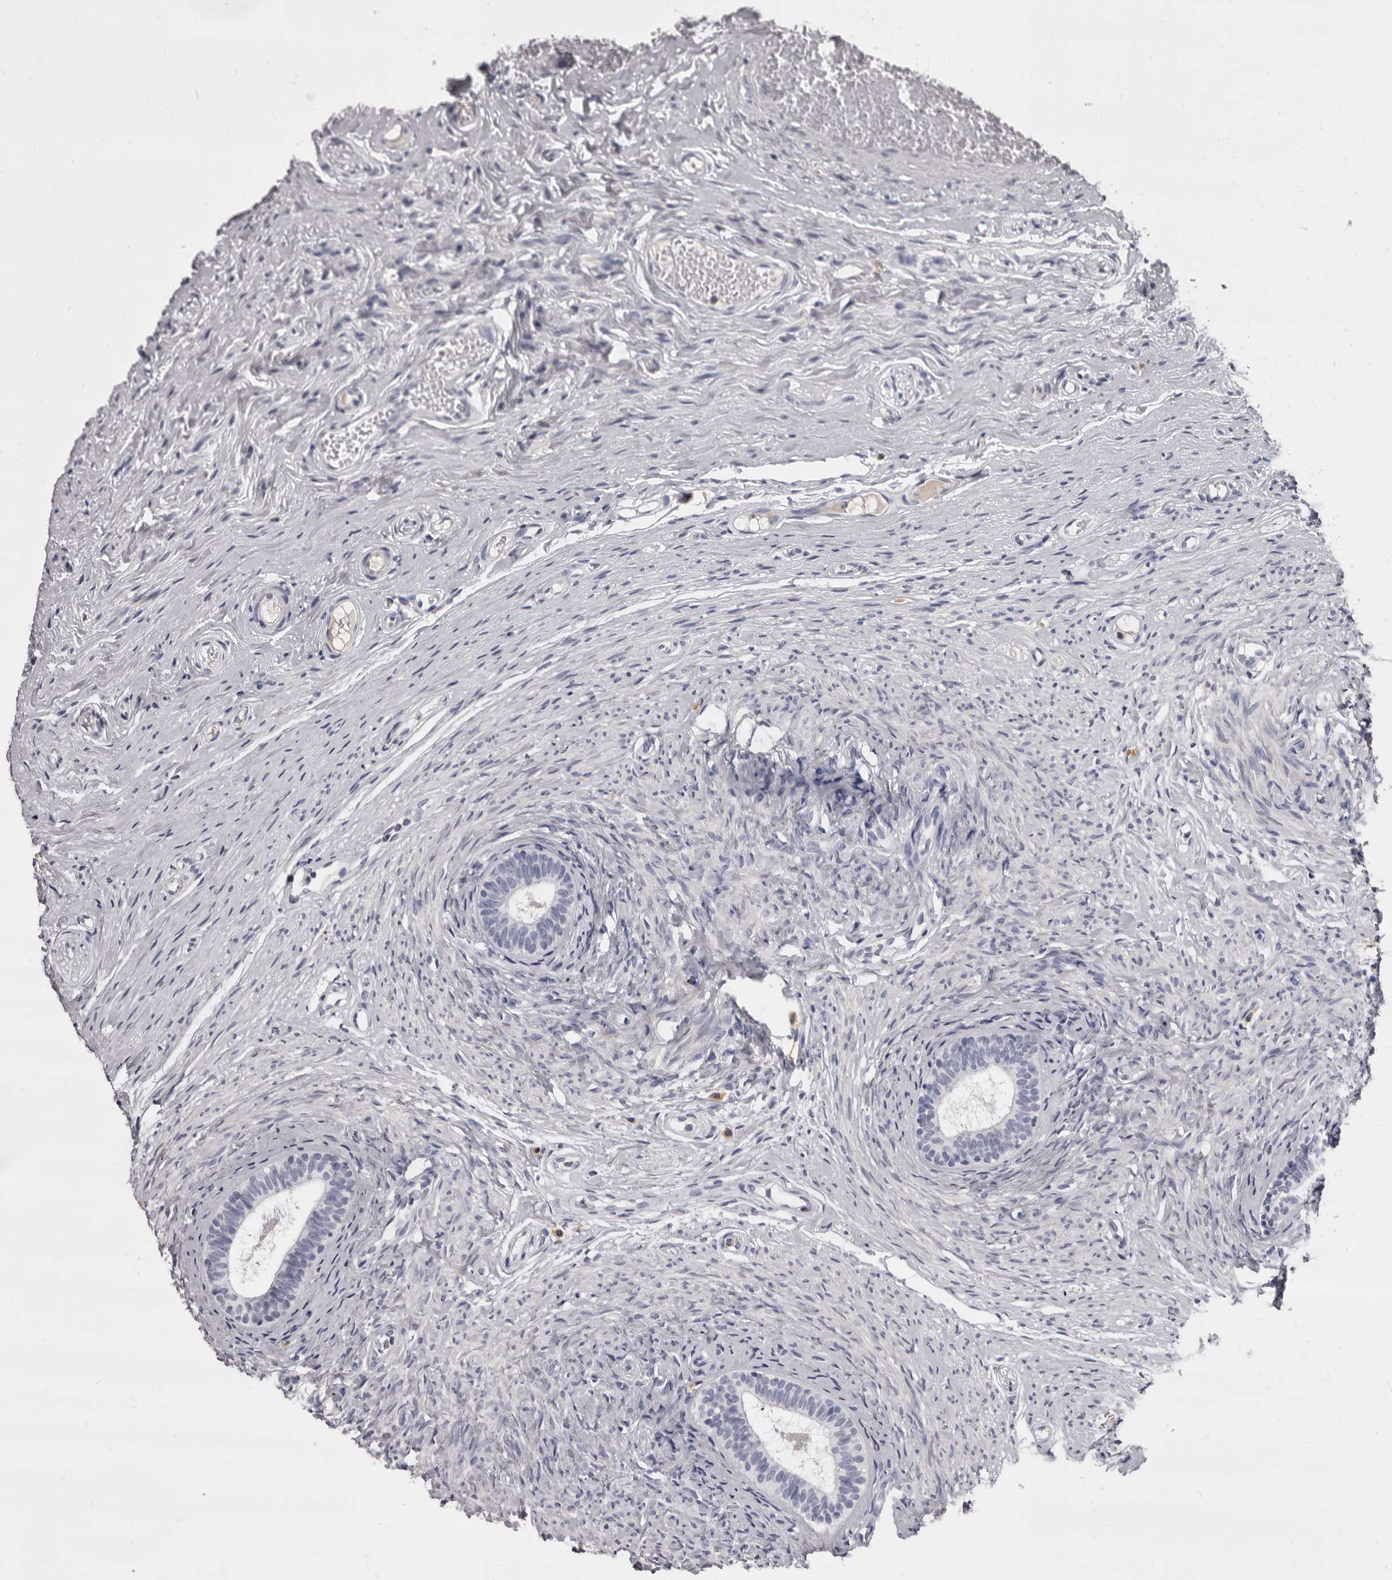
{"staining": {"intensity": "negative", "quantity": "none", "location": "none"}, "tissue": "epididymis", "cell_type": "Glandular cells", "image_type": "normal", "snomed": [{"axis": "morphology", "description": "Normal tissue, NOS"}, {"axis": "topography", "description": "Epididymis"}], "caption": "Immunohistochemistry (IHC) histopathology image of unremarkable human epididymis stained for a protein (brown), which displays no positivity in glandular cells. (Brightfield microscopy of DAB (3,3'-diaminobenzidine) immunohistochemistry at high magnification).", "gene": "GZMH", "patient": {"sex": "male", "age": 9}}